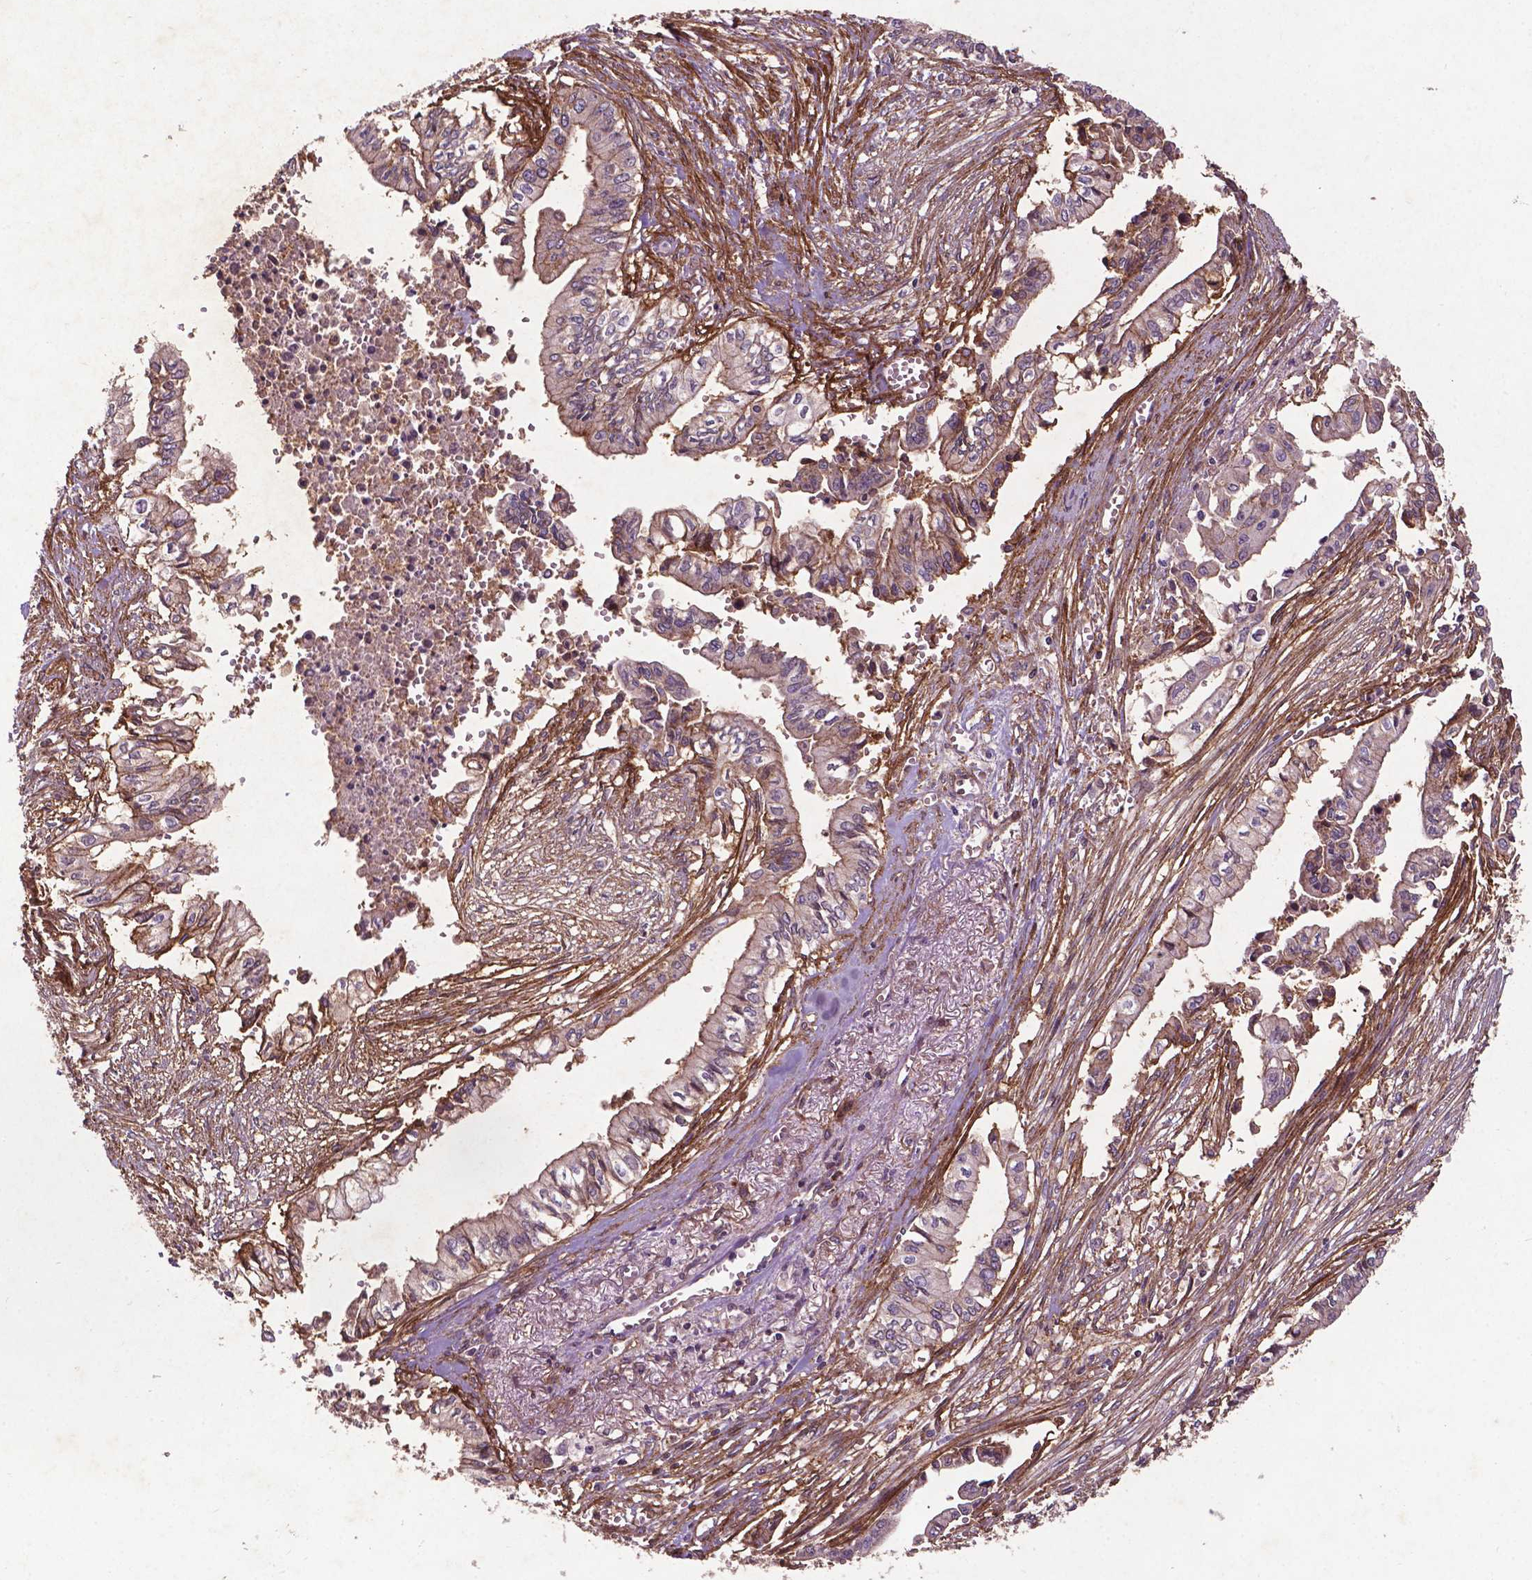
{"staining": {"intensity": "weak", "quantity": "<25%", "location": "cytoplasmic/membranous"}, "tissue": "pancreatic cancer", "cell_type": "Tumor cells", "image_type": "cancer", "snomed": [{"axis": "morphology", "description": "Adenocarcinoma, NOS"}, {"axis": "topography", "description": "Pancreas"}], "caption": "IHC micrograph of pancreatic adenocarcinoma stained for a protein (brown), which displays no staining in tumor cells.", "gene": "RRAS", "patient": {"sex": "female", "age": 61}}